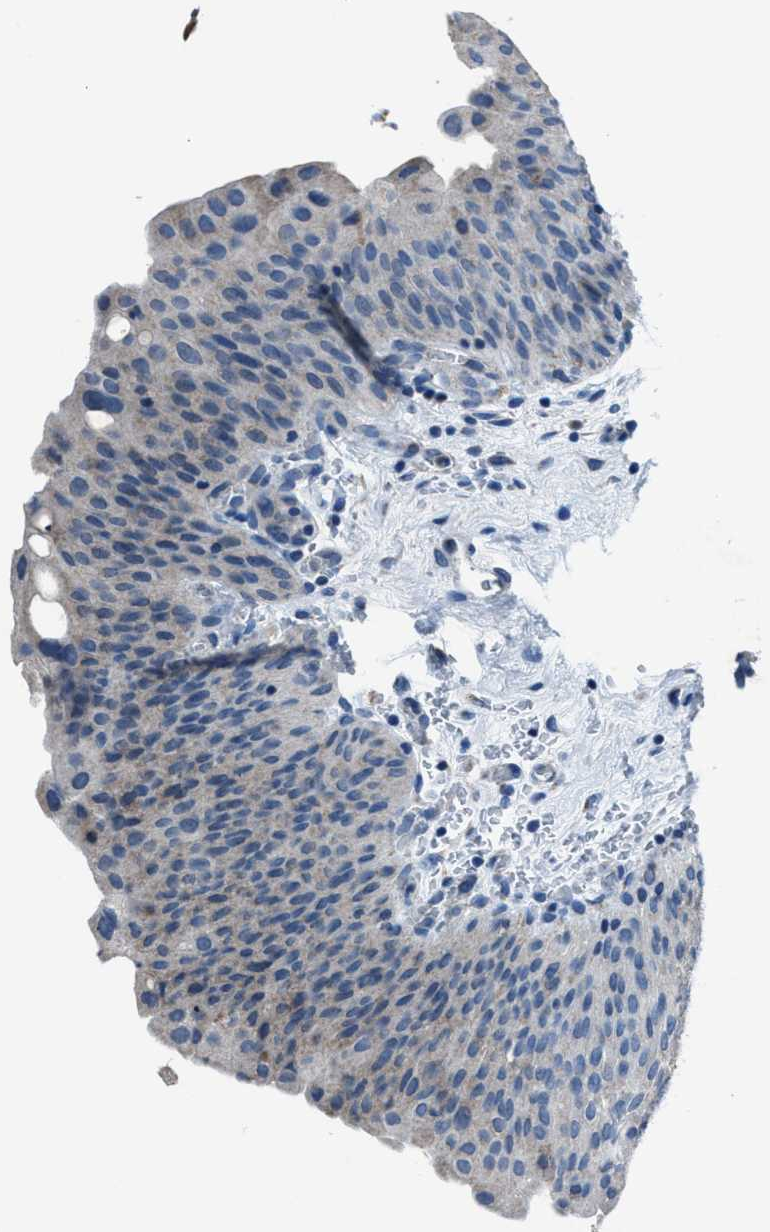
{"staining": {"intensity": "negative", "quantity": "none", "location": "none"}, "tissue": "urinary bladder", "cell_type": "Urothelial cells", "image_type": "normal", "snomed": [{"axis": "morphology", "description": "Normal tissue, NOS"}, {"axis": "morphology", "description": "Dysplasia, NOS"}, {"axis": "topography", "description": "Urinary bladder"}], "caption": "There is no significant positivity in urothelial cells of urinary bladder. (Stains: DAB immunohistochemistry (IHC) with hematoxylin counter stain, Microscopy: brightfield microscopy at high magnification).", "gene": "ADAM2", "patient": {"sex": "male", "age": 35}}